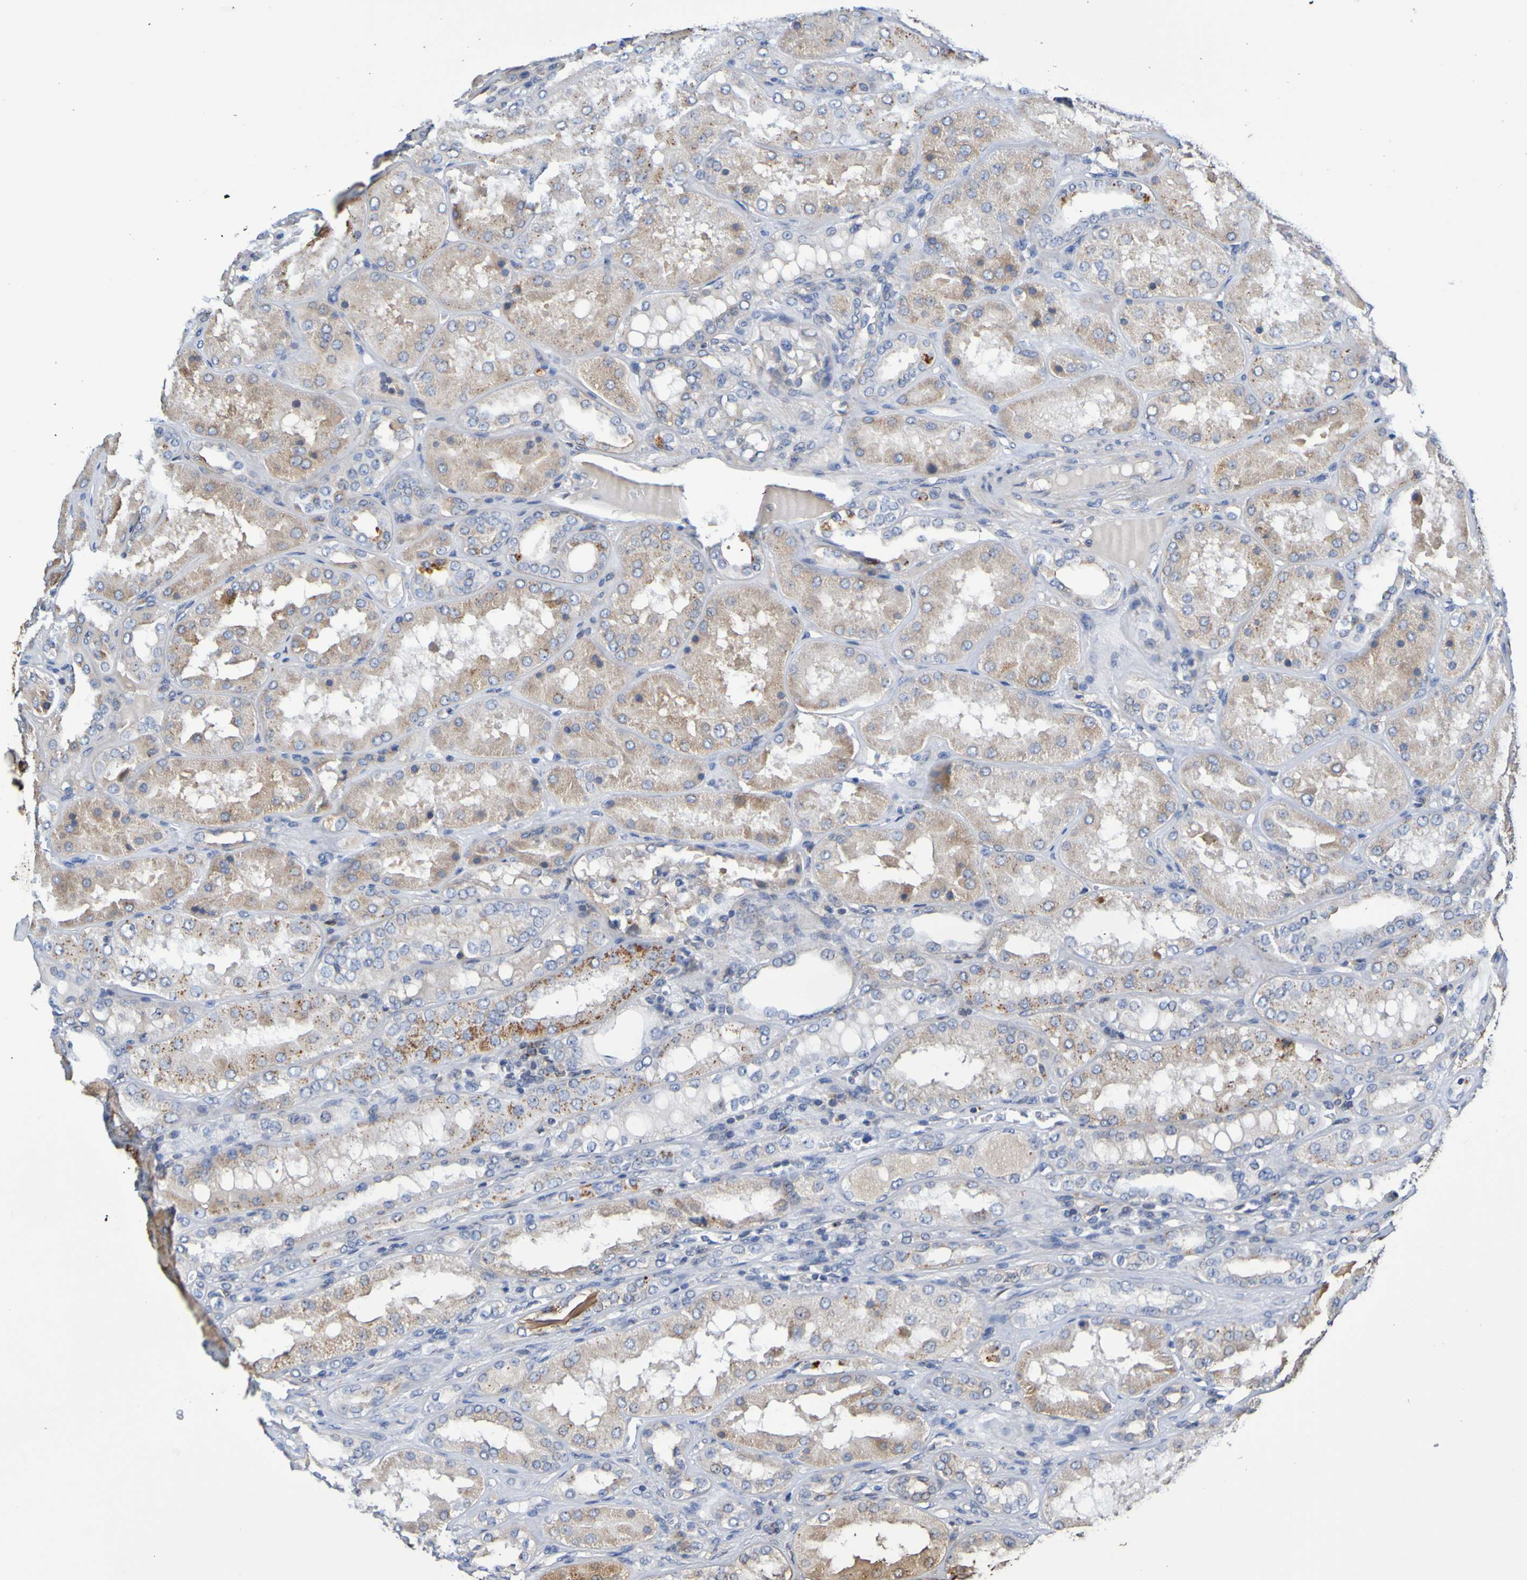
{"staining": {"intensity": "negative", "quantity": "none", "location": "none"}, "tissue": "kidney", "cell_type": "Cells in glomeruli", "image_type": "normal", "snomed": [{"axis": "morphology", "description": "Normal tissue, NOS"}, {"axis": "topography", "description": "Kidney"}], "caption": "Micrograph shows no protein positivity in cells in glomeruli of normal kidney. Brightfield microscopy of IHC stained with DAB (3,3'-diaminobenzidine) (brown) and hematoxylin (blue), captured at high magnification.", "gene": "METAP2", "patient": {"sex": "female", "age": 56}}